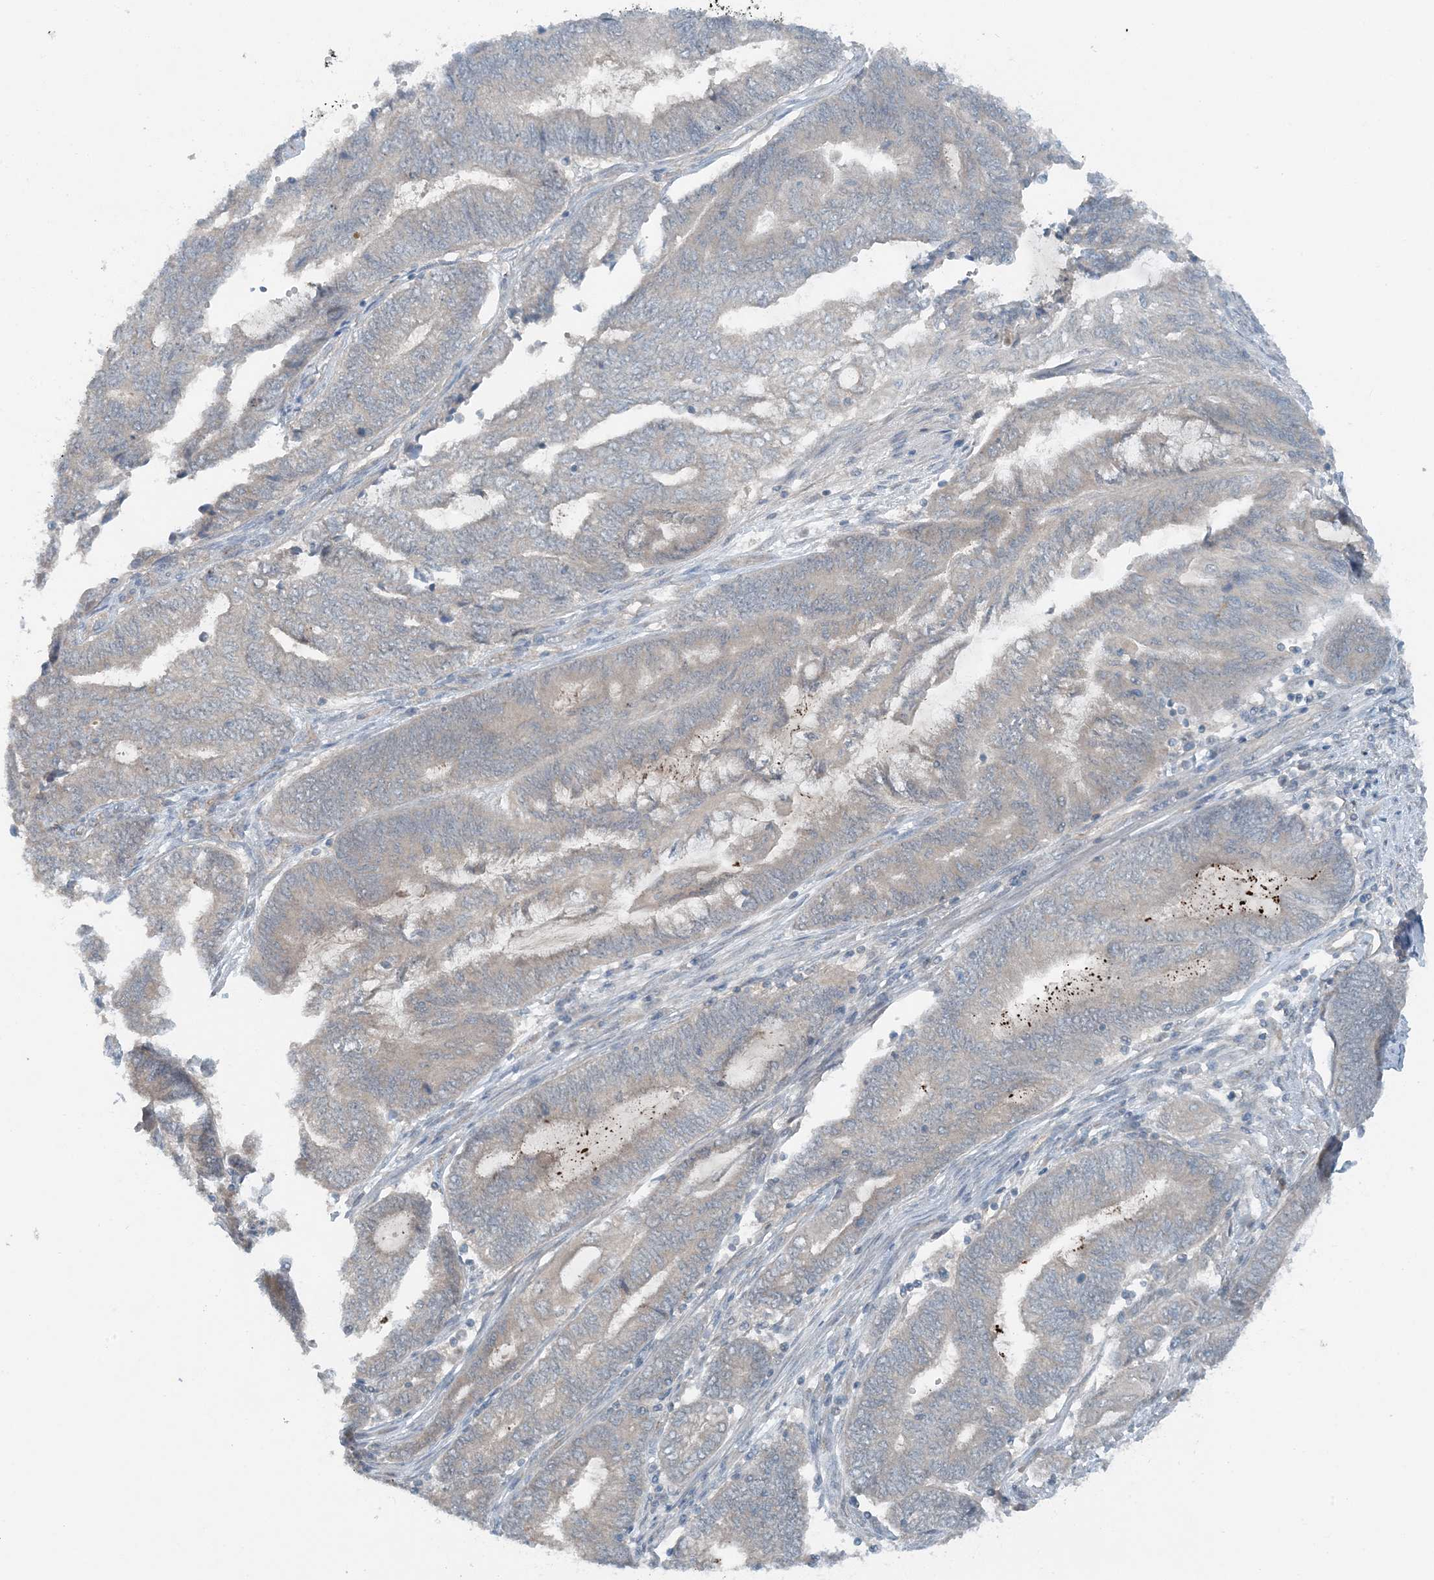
{"staining": {"intensity": "weak", "quantity": "<25%", "location": "cytoplasmic/membranous"}, "tissue": "endometrial cancer", "cell_type": "Tumor cells", "image_type": "cancer", "snomed": [{"axis": "morphology", "description": "Adenocarcinoma, NOS"}, {"axis": "topography", "description": "Uterus"}, {"axis": "topography", "description": "Endometrium"}], "caption": "IHC of human adenocarcinoma (endometrial) exhibits no staining in tumor cells.", "gene": "MITD1", "patient": {"sex": "female", "age": 70}}